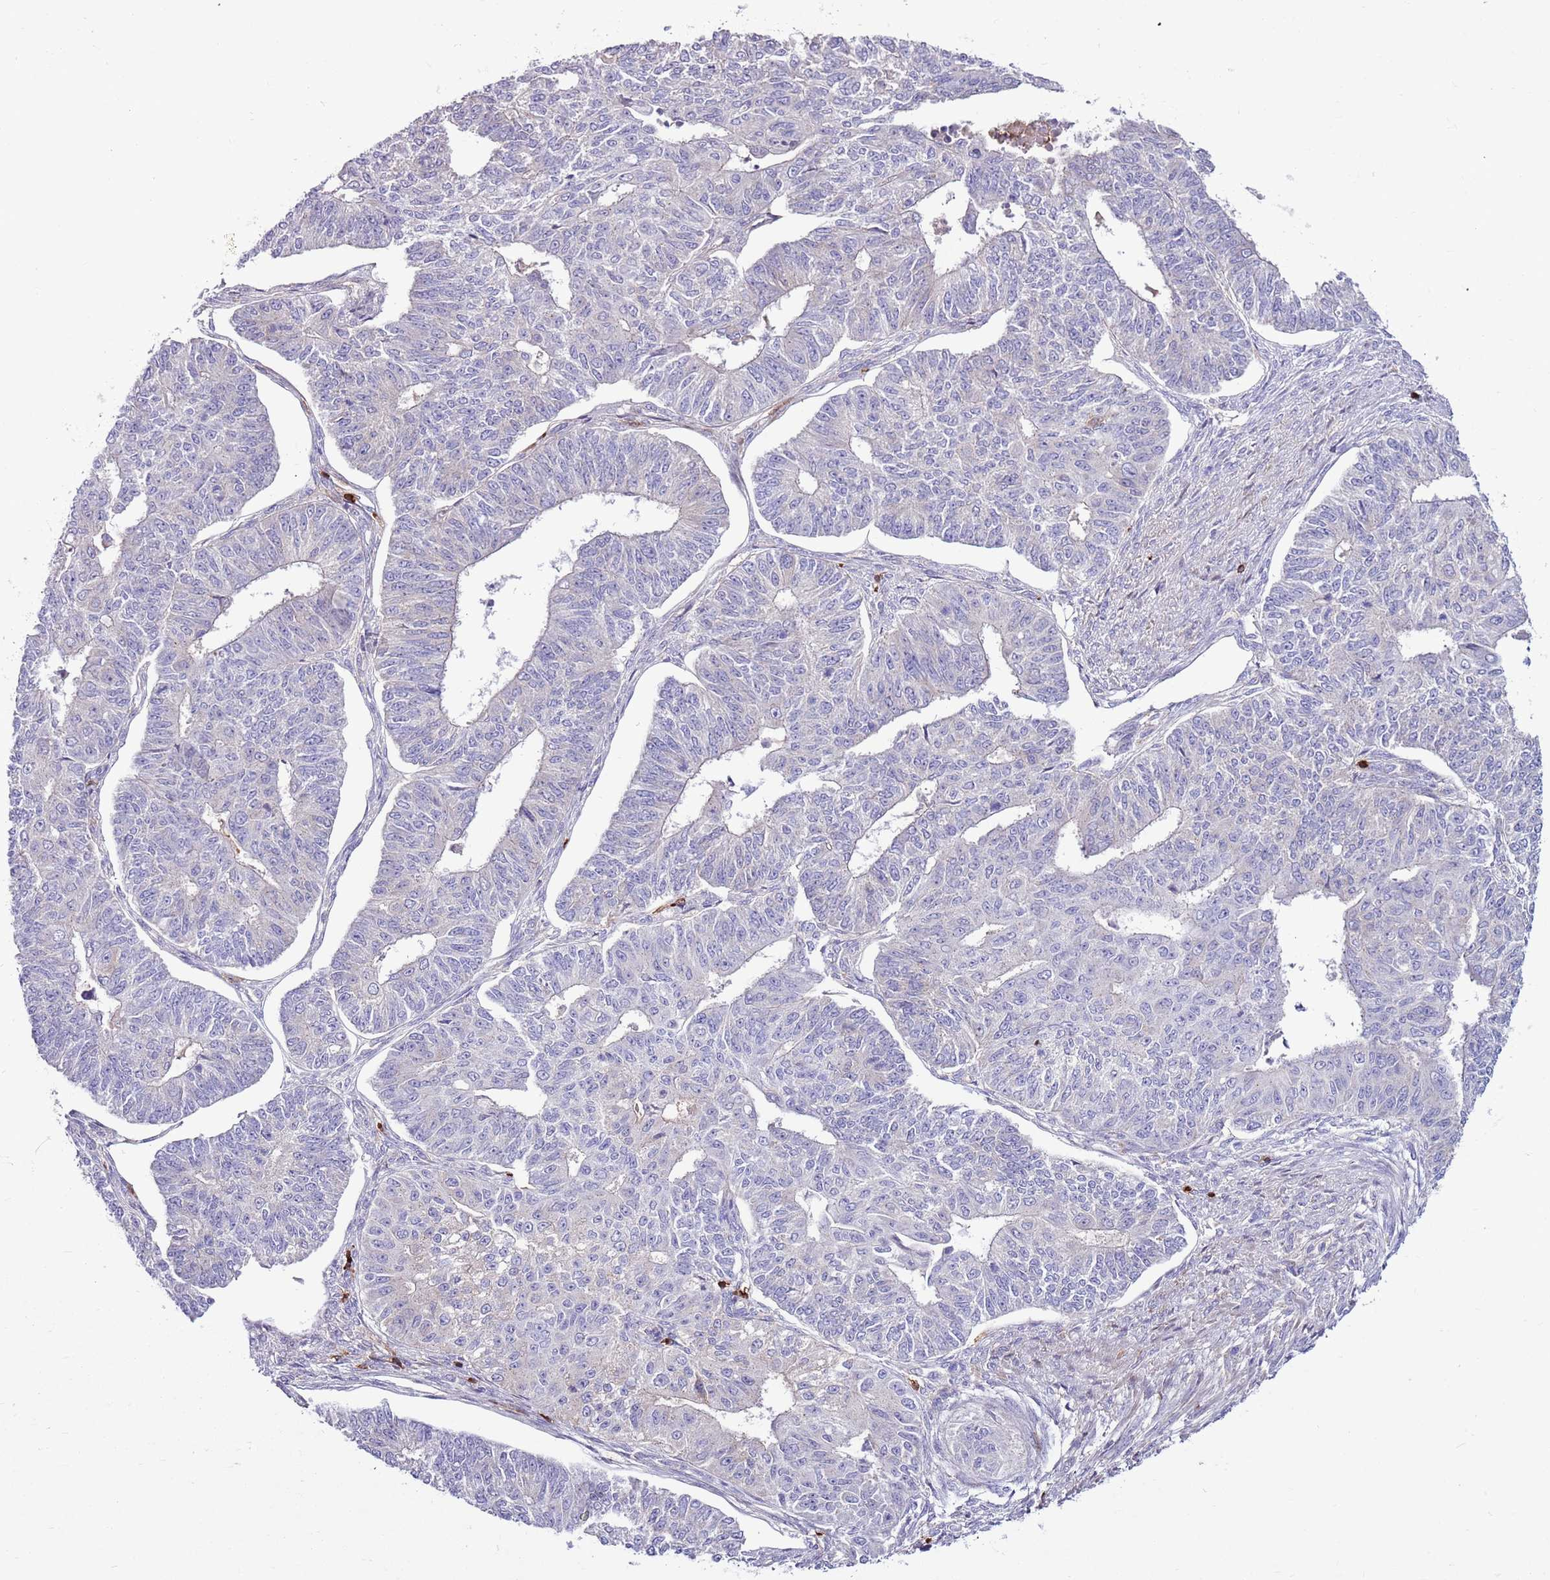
{"staining": {"intensity": "negative", "quantity": "none", "location": "none"}, "tissue": "endometrial cancer", "cell_type": "Tumor cells", "image_type": "cancer", "snomed": [{"axis": "morphology", "description": "Adenocarcinoma, NOS"}, {"axis": "topography", "description": "Endometrium"}], "caption": "Immunohistochemical staining of endometrial adenocarcinoma reveals no significant expression in tumor cells.", "gene": "ZSWIM1", "patient": {"sex": "female", "age": 32}}